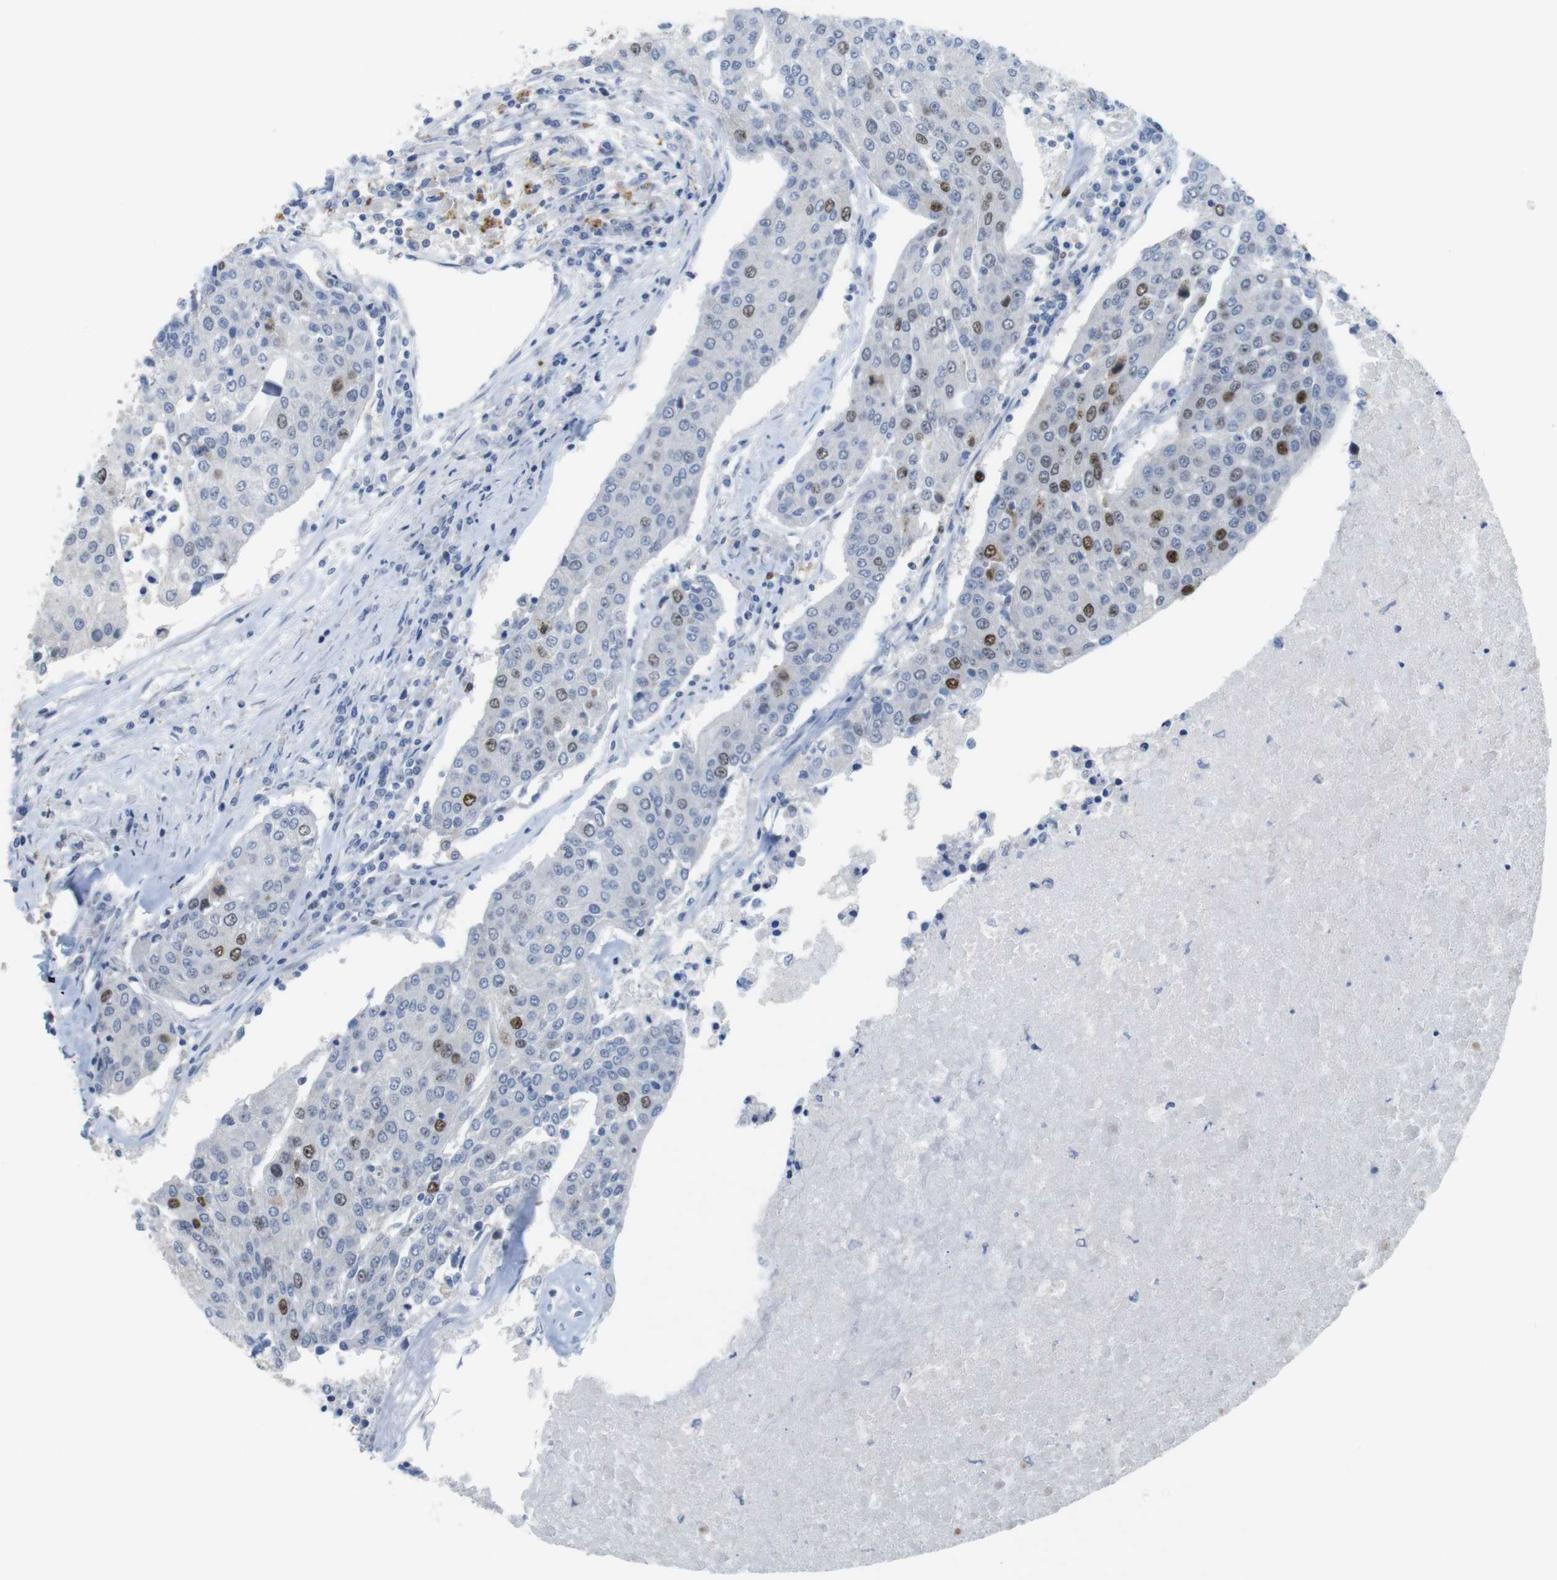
{"staining": {"intensity": "strong", "quantity": "<25%", "location": "nuclear"}, "tissue": "urothelial cancer", "cell_type": "Tumor cells", "image_type": "cancer", "snomed": [{"axis": "morphology", "description": "Urothelial carcinoma, High grade"}, {"axis": "topography", "description": "Urinary bladder"}], "caption": "High-power microscopy captured an immunohistochemistry micrograph of high-grade urothelial carcinoma, revealing strong nuclear expression in about <25% of tumor cells.", "gene": "KPNA2", "patient": {"sex": "female", "age": 85}}